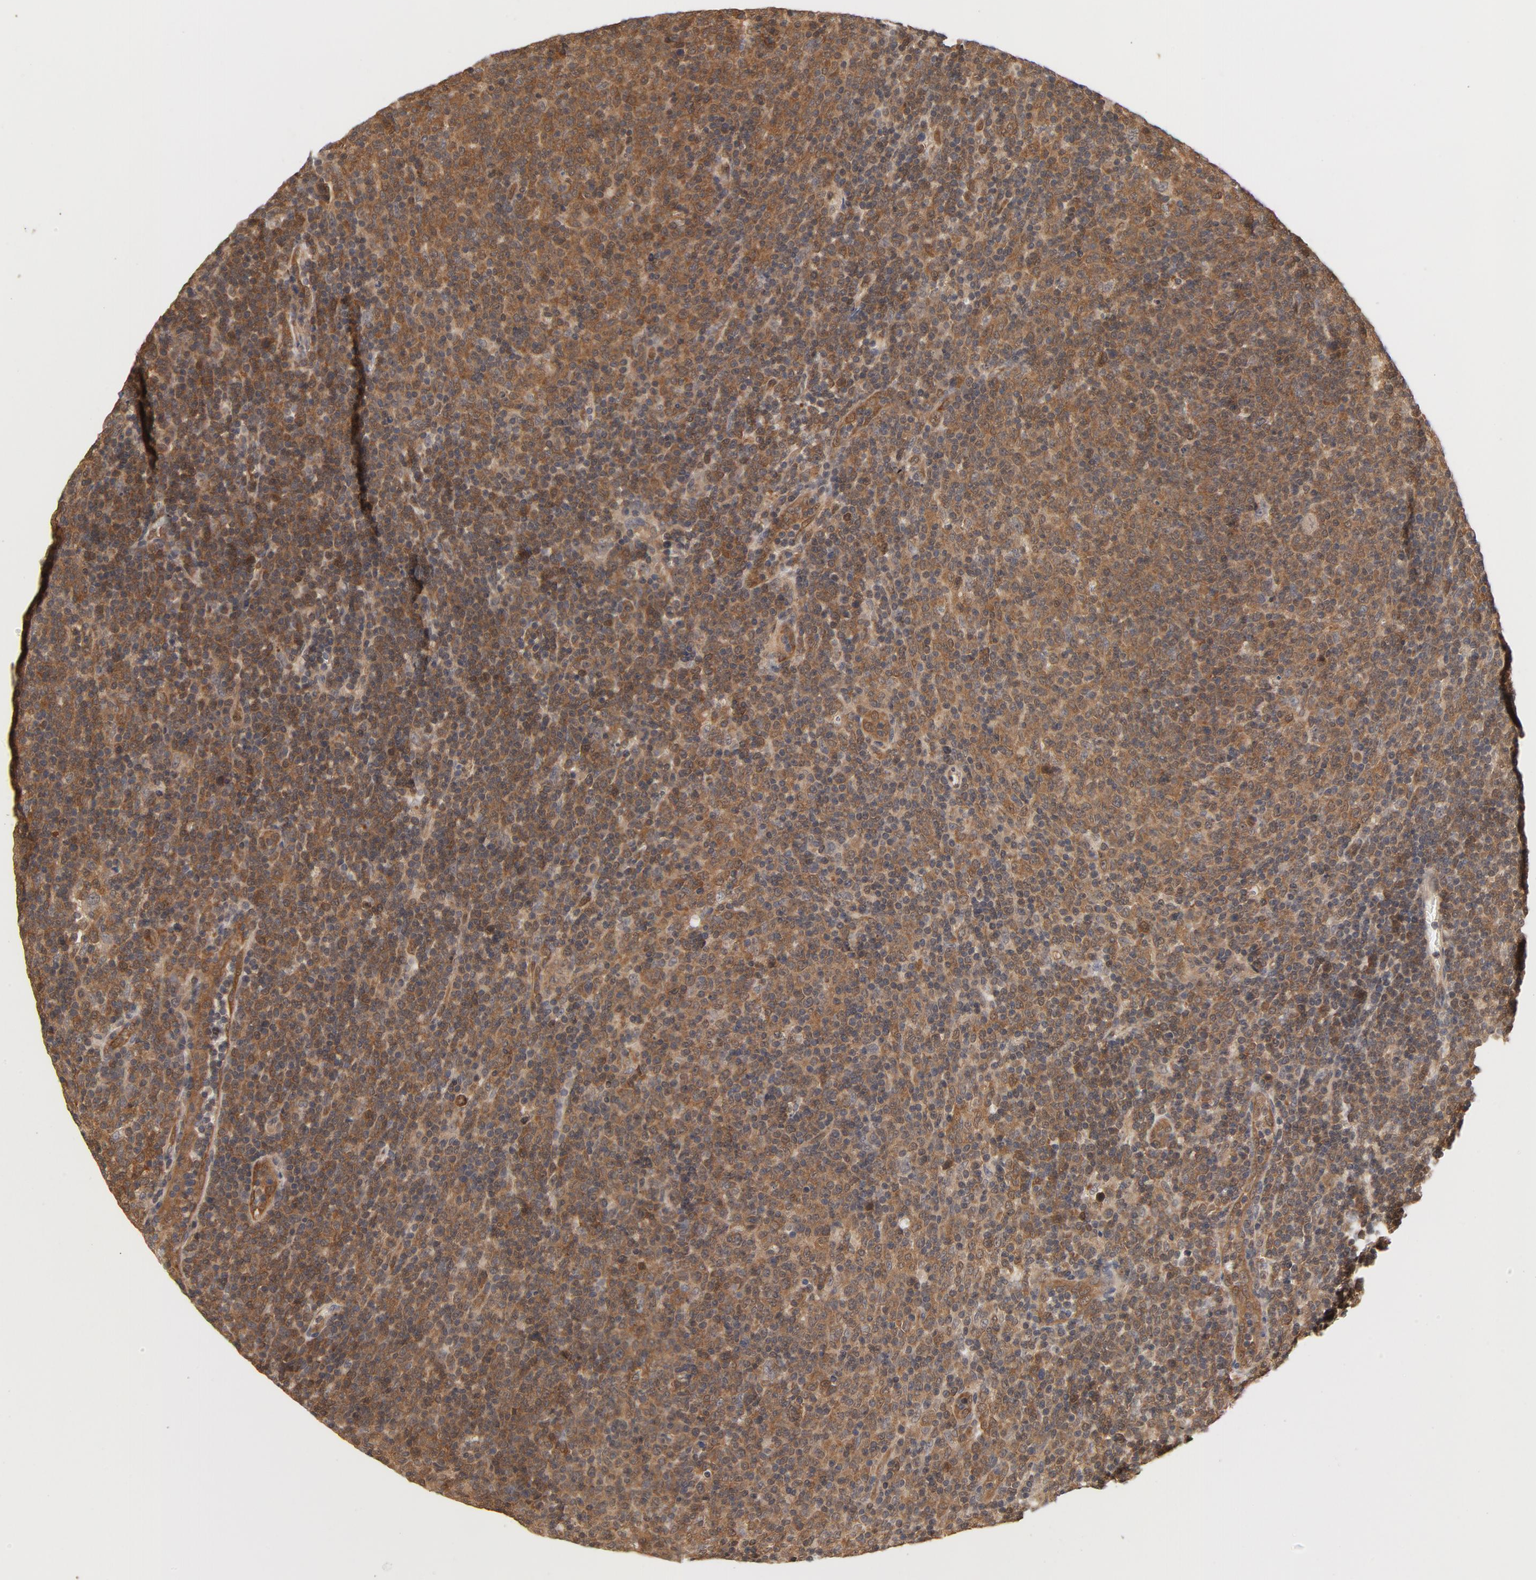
{"staining": {"intensity": "moderate", "quantity": "25%-75%", "location": "cytoplasmic/membranous,nuclear"}, "tissue": "lymphoma", "cell_type": "Tumor cells", "image_type": "cancer", "snomed": [{"axis": "morphology", "description": "Malignant lymphoma, non-Hodgkin's type, Low grade"}, {"axis": "topography", "description": "Lymph node"}], "caption": "Immunohistochemistry histopathology image of neoplastic tissue: lymphoma stained using immunohistochemistry (IHC) displays medium levels of moderate protein expression localized specifically in the cytoplasmic/membranous and nuclear of tumor cells, appearing as a cytoplasmic/membranous and nuclear brown color.", "gene": "CDC37", "patient": {"sex": "male", "age": 70}}